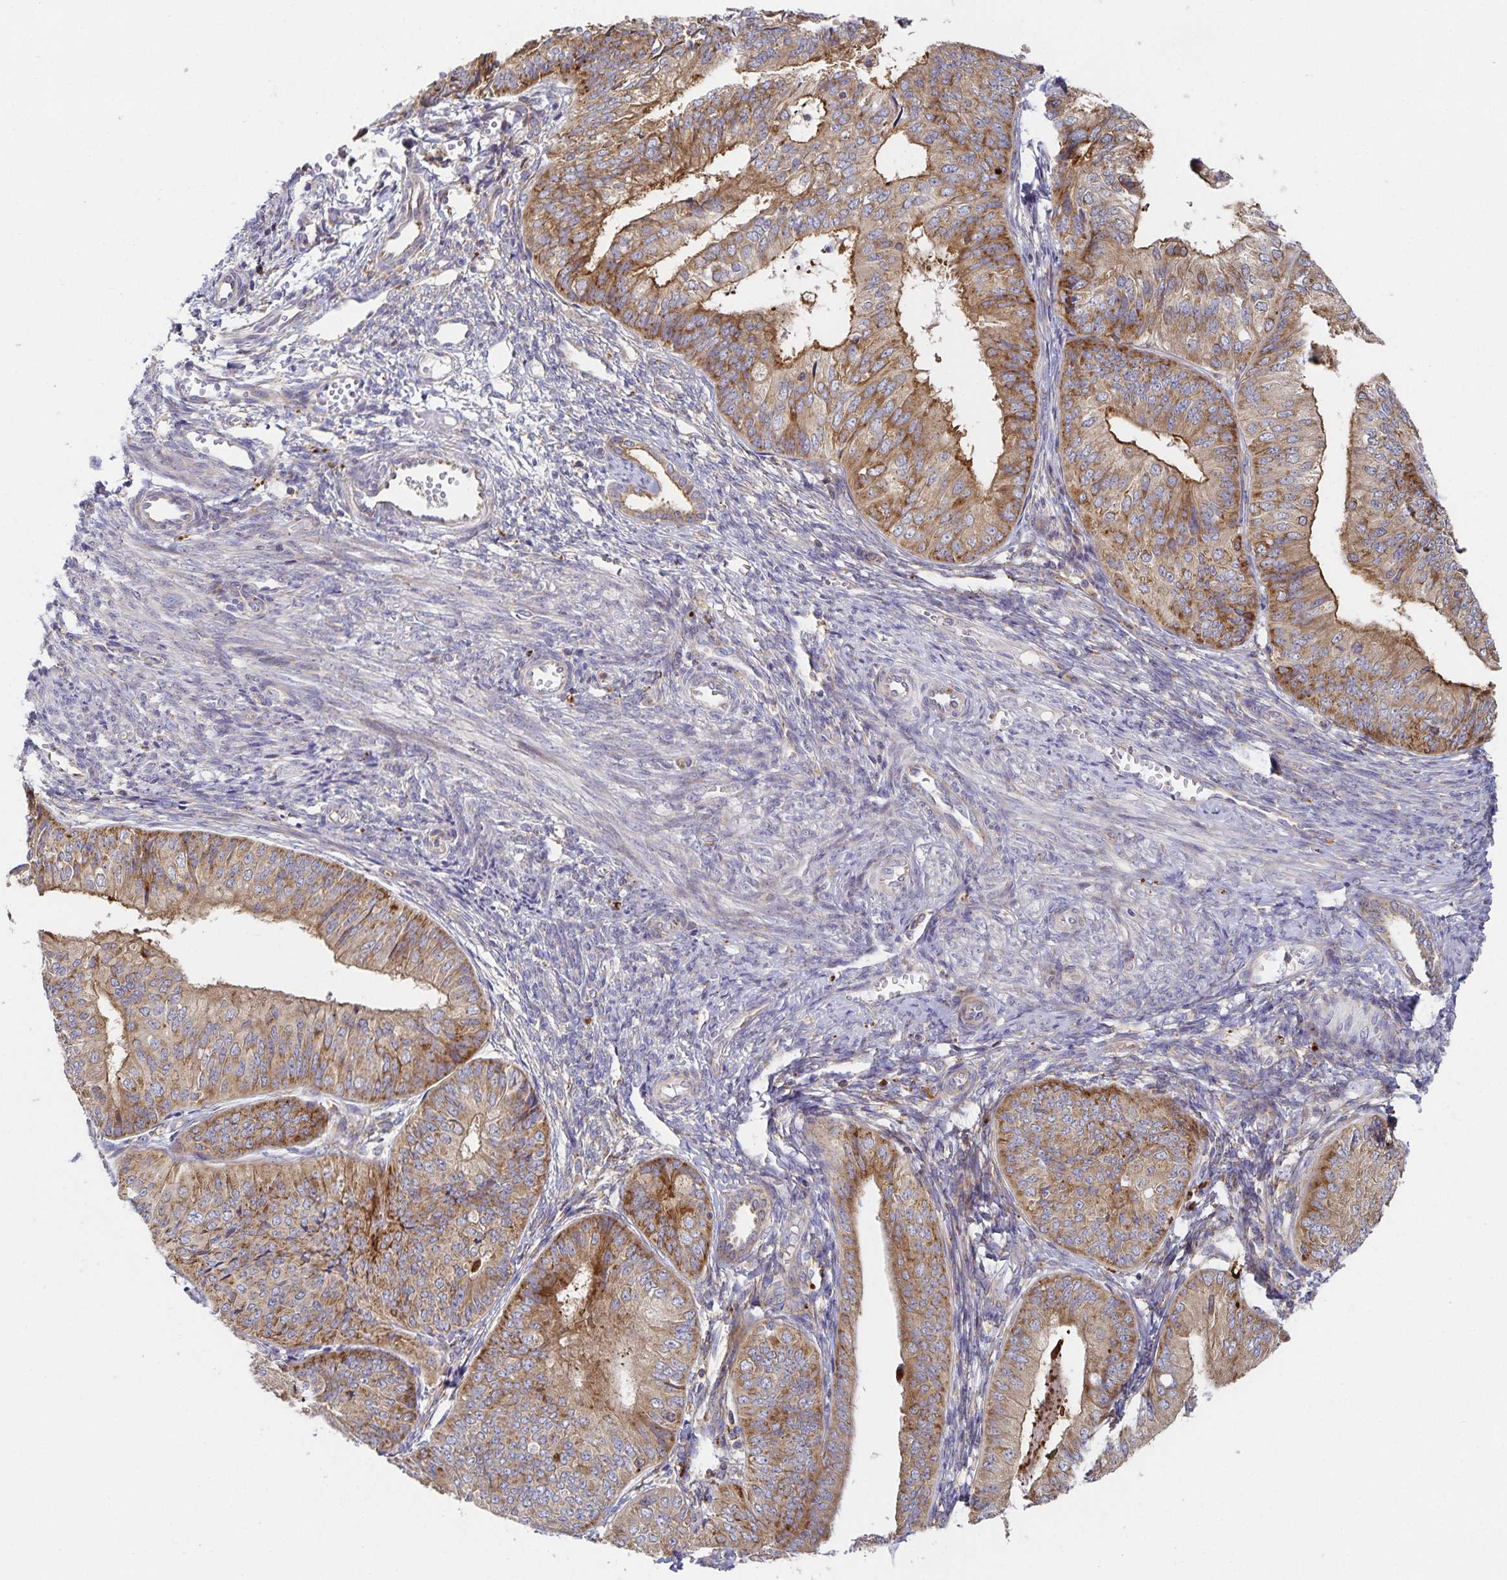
{"staining": {"intensity": "moderate", "quantity": ">75%", "location": "cytoplasmic/membranous"}, "tissue": "endometrial cancer", "cell_type": "Tumor cells", "image_type": "cancer", "snomed": [{"axis": "morphology", "description": "Adenocarcinoma, NOS"}, {"axis": "topography", "description": "Endometrium"}], "caption": "Protein staining of endometrial adenocarcinoma tissue exhibits moderate cytoplasmic/membranous expression in approximately >75% of tumor cells. Using DAB (brown) and hematoxylin (blue) stains, captured at high magnification using brightfield microscopy.", "gene": "NOMO1", "patient": {"sex": "female", "age": 58}}